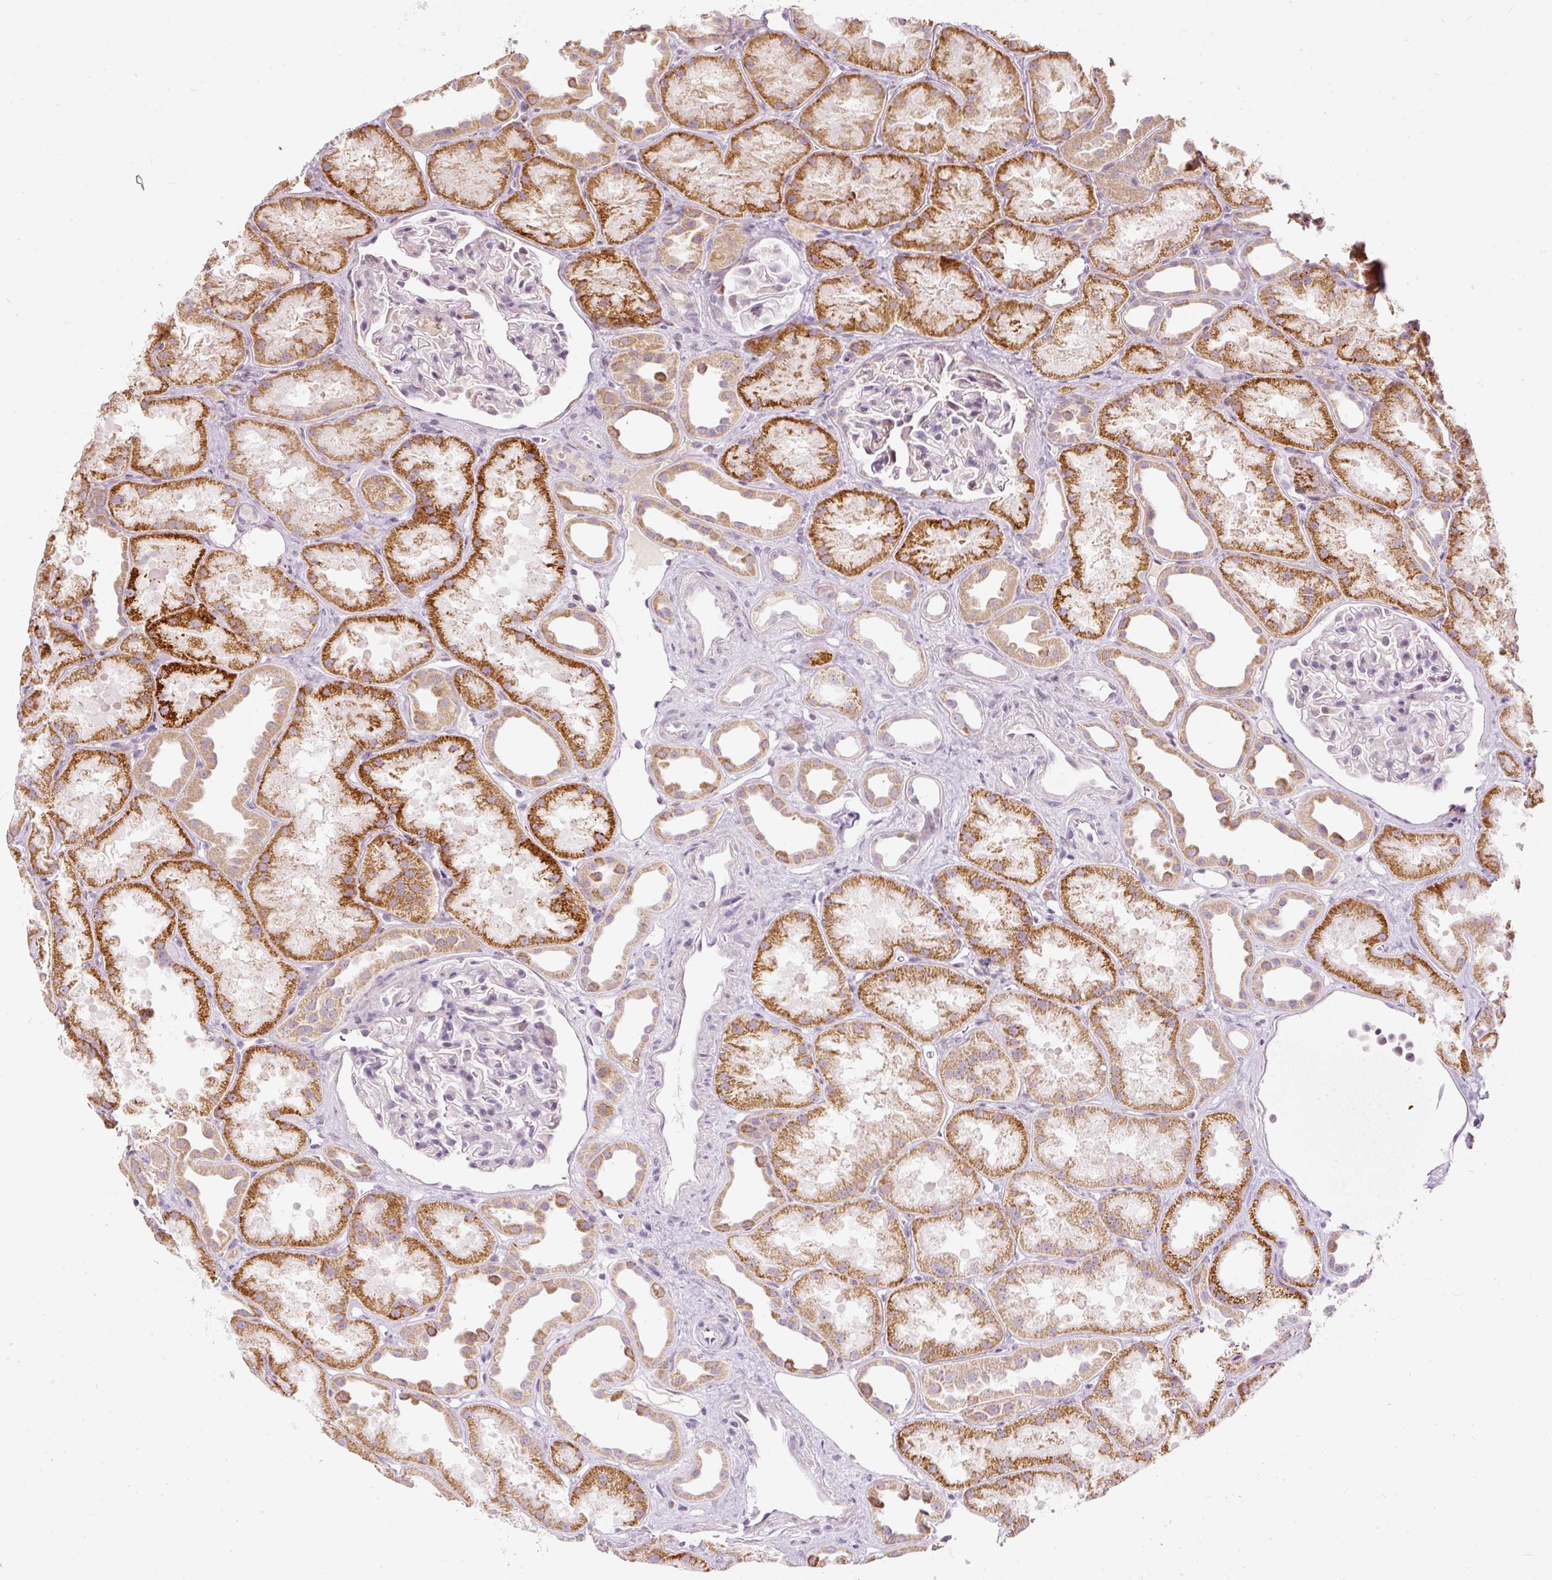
{"staining": {"intensity": "negative", "quantity": "none", "location": "none"}, "tissue": "kidney", "cell_type": "Cells in glomeruli", "image_type": "normal", "snomed": [{"axis": "morphology", "description": "Normal tissue, NOS"}, {"axis": "topography", "description": "Kidney"}], "caption": "Cells in glomeruli show no significant protein expression in benign kidney.", "gene": "RNF39", "patient": {"sex": "male", "age": 61}}